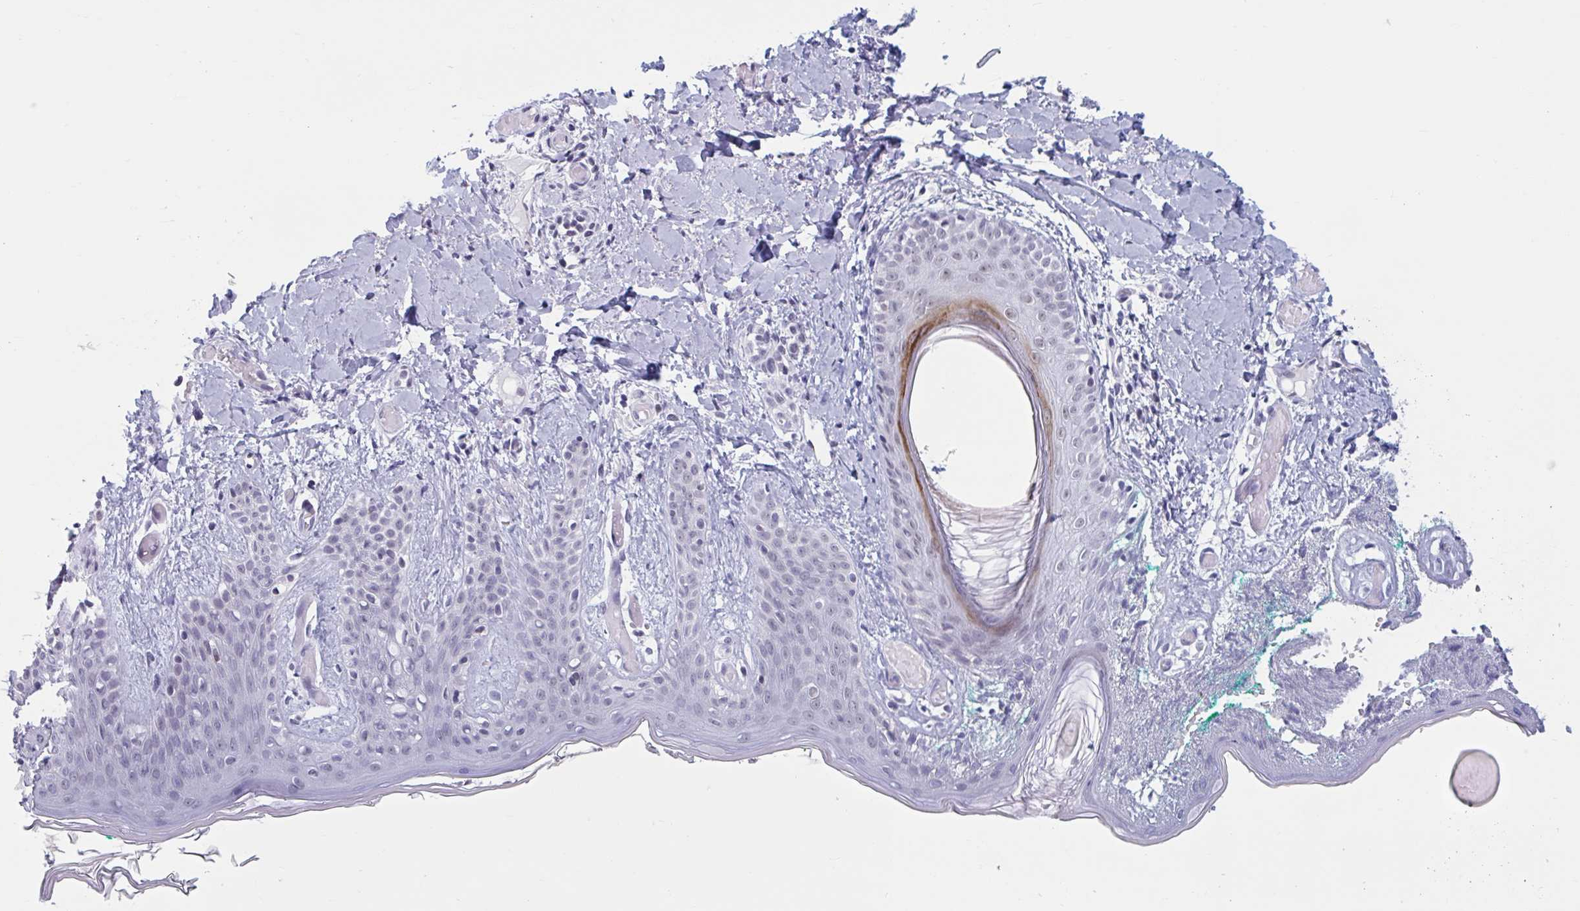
{"staining": {"intensity": "negative", "quantity": "none", "location": "none"}, "tissue": "skin", "cell_type": "Fibroblasts", "image_type": "normal", "snomed": [{"axis": "morphology", "description": "Normal tissue, NOS"}, {"axis": "topography", "description": "Skin"}], "caption": "Immunohistochemistry of unremarkable skin exhibits no expression in fibroblasts.", "gene": "MSMB", "patient": {"sex": "male", "age": 16}}